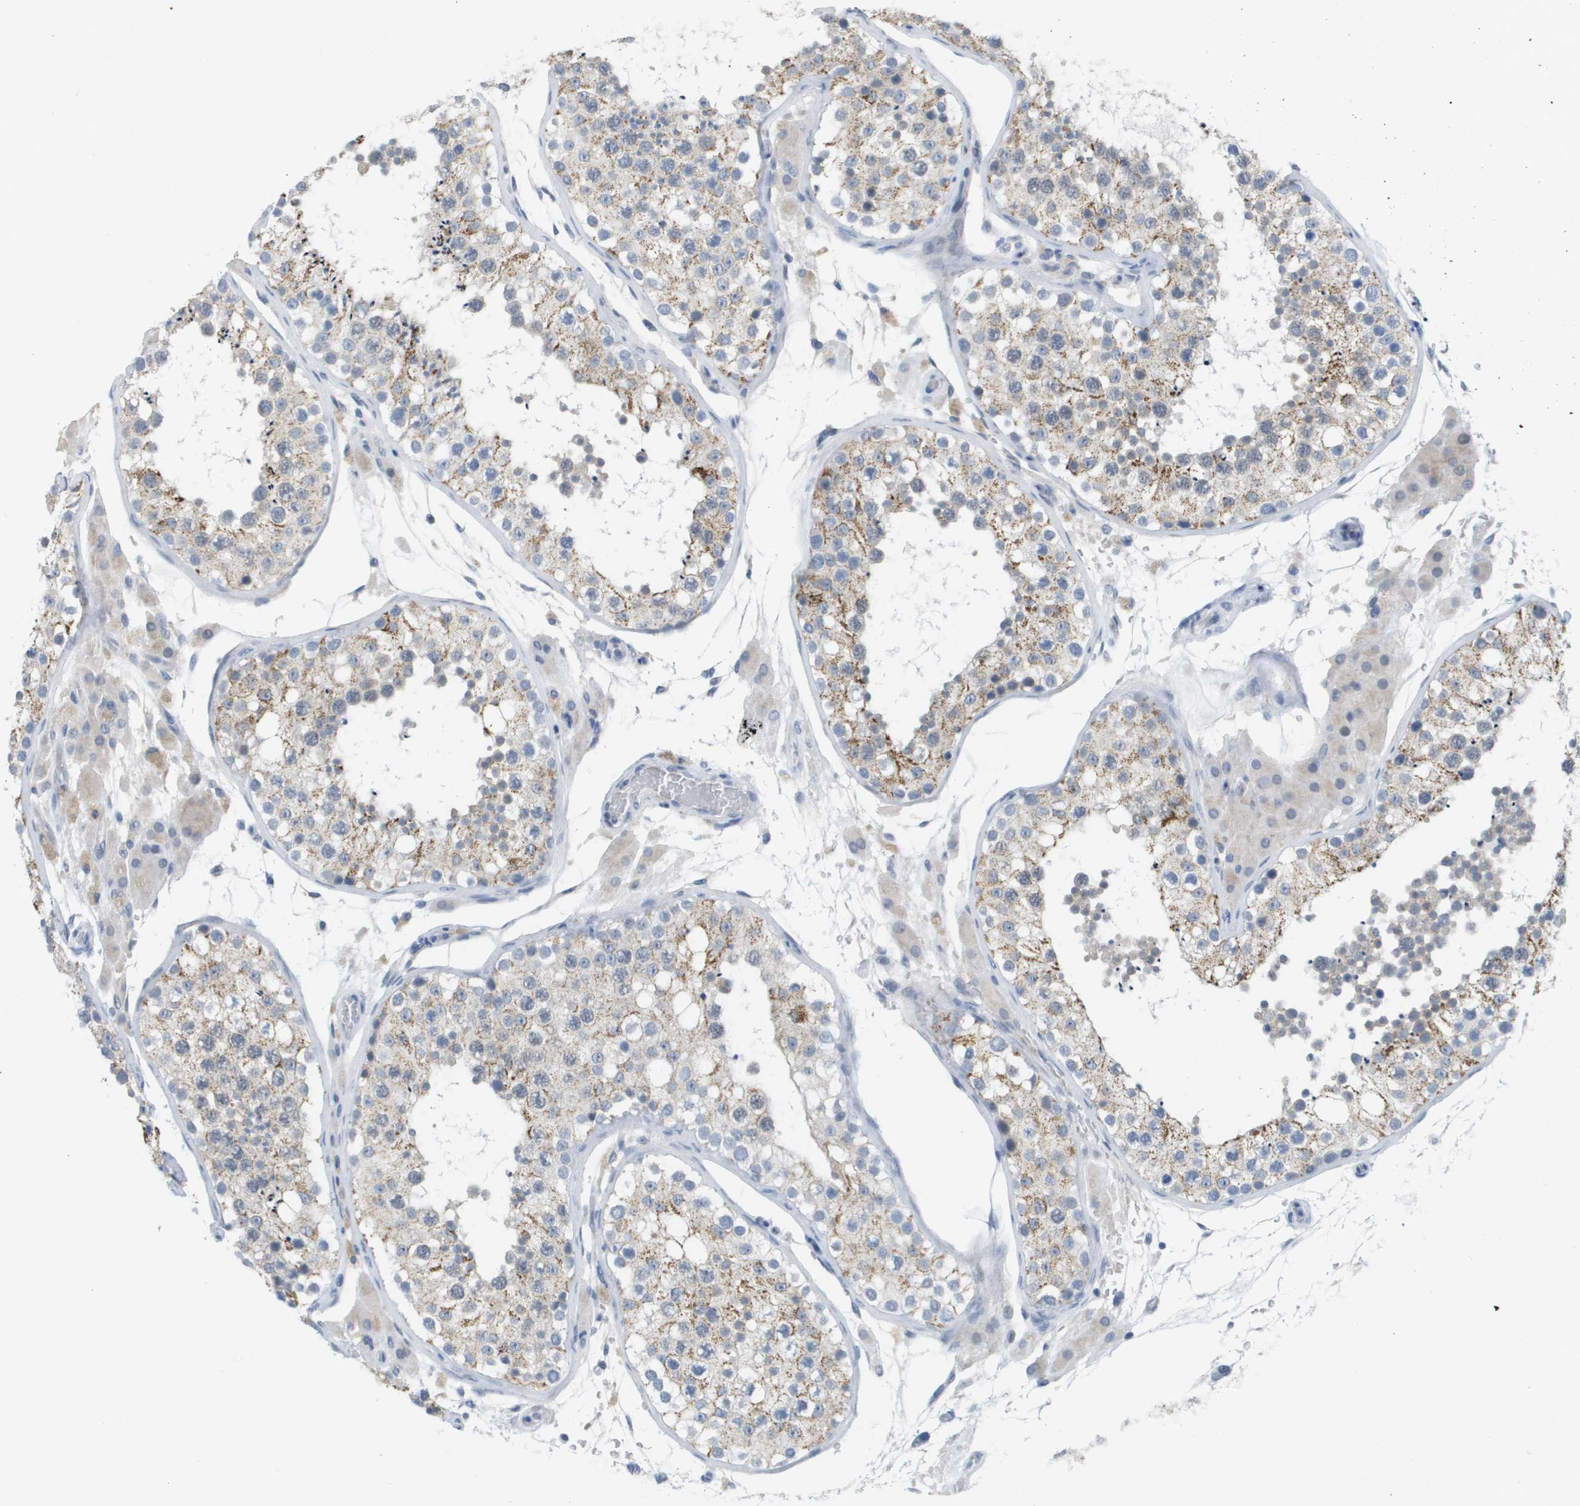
{"staining": {"intensity": "moderate", "quantity": "25%-75%", "location": "cytoplasmic/membranous"}, "tissue": "testis", "cell_type": "Cells in seminiferous ducts", "image_type": "normal", "snomed": [{"axis": "morphology", "description": "Normal tissue, NOS"}, {"axis": "topography", "description": "Testis"}, {"axis": "topography", "description": "Epididymis"}], "caption": "Cells in seminiferous ducts exhibit moderate cytoplasmic/membranous expression in about 25%-75% of cells in unremarkable testis. Nuclei are stained in blue.", "gene": "PDE4A", "patient": {"sex": "male", "age": 26}}